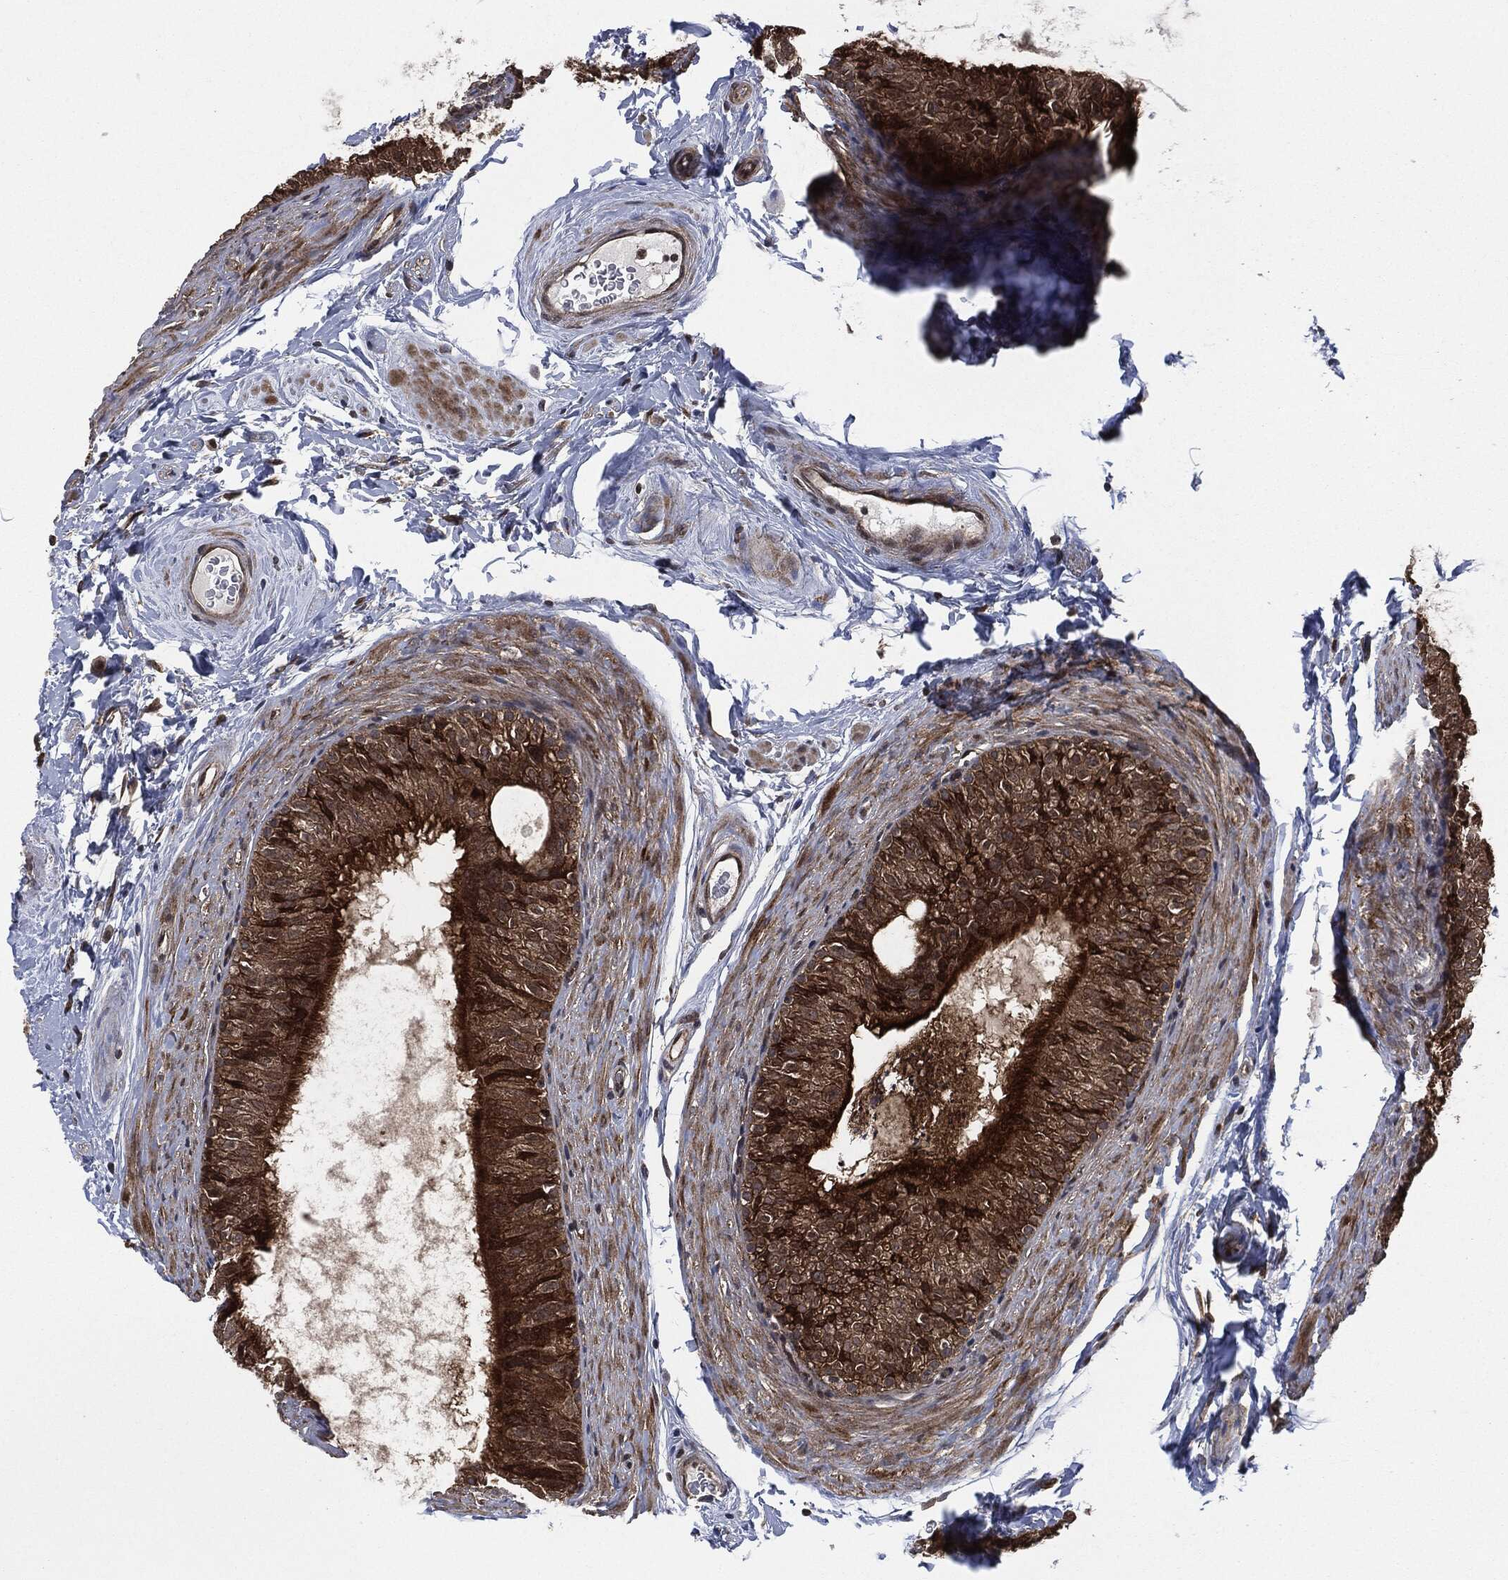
{"staining": {"intensity": "strong", "quantity": ">75%", "location": "cytoplasmic/membranous"}, "tissue": "epididymis", "cell_type": "Glandular cells", "image_type": "normal", "snomed": [{"axis": "morphology", "description": "Normal tissue, NOS"}, {"axis": "topography", "description": "Epididymis"}], "caption": "Benign epididymis reveals strong cytoplasmic/membranous staining in approximately >75% of glandular cells (Brightfield microscopy of DAB IHC at high magnification)..", "gene": "HRAS", "patient": {"sex": "male", "age": 34}}